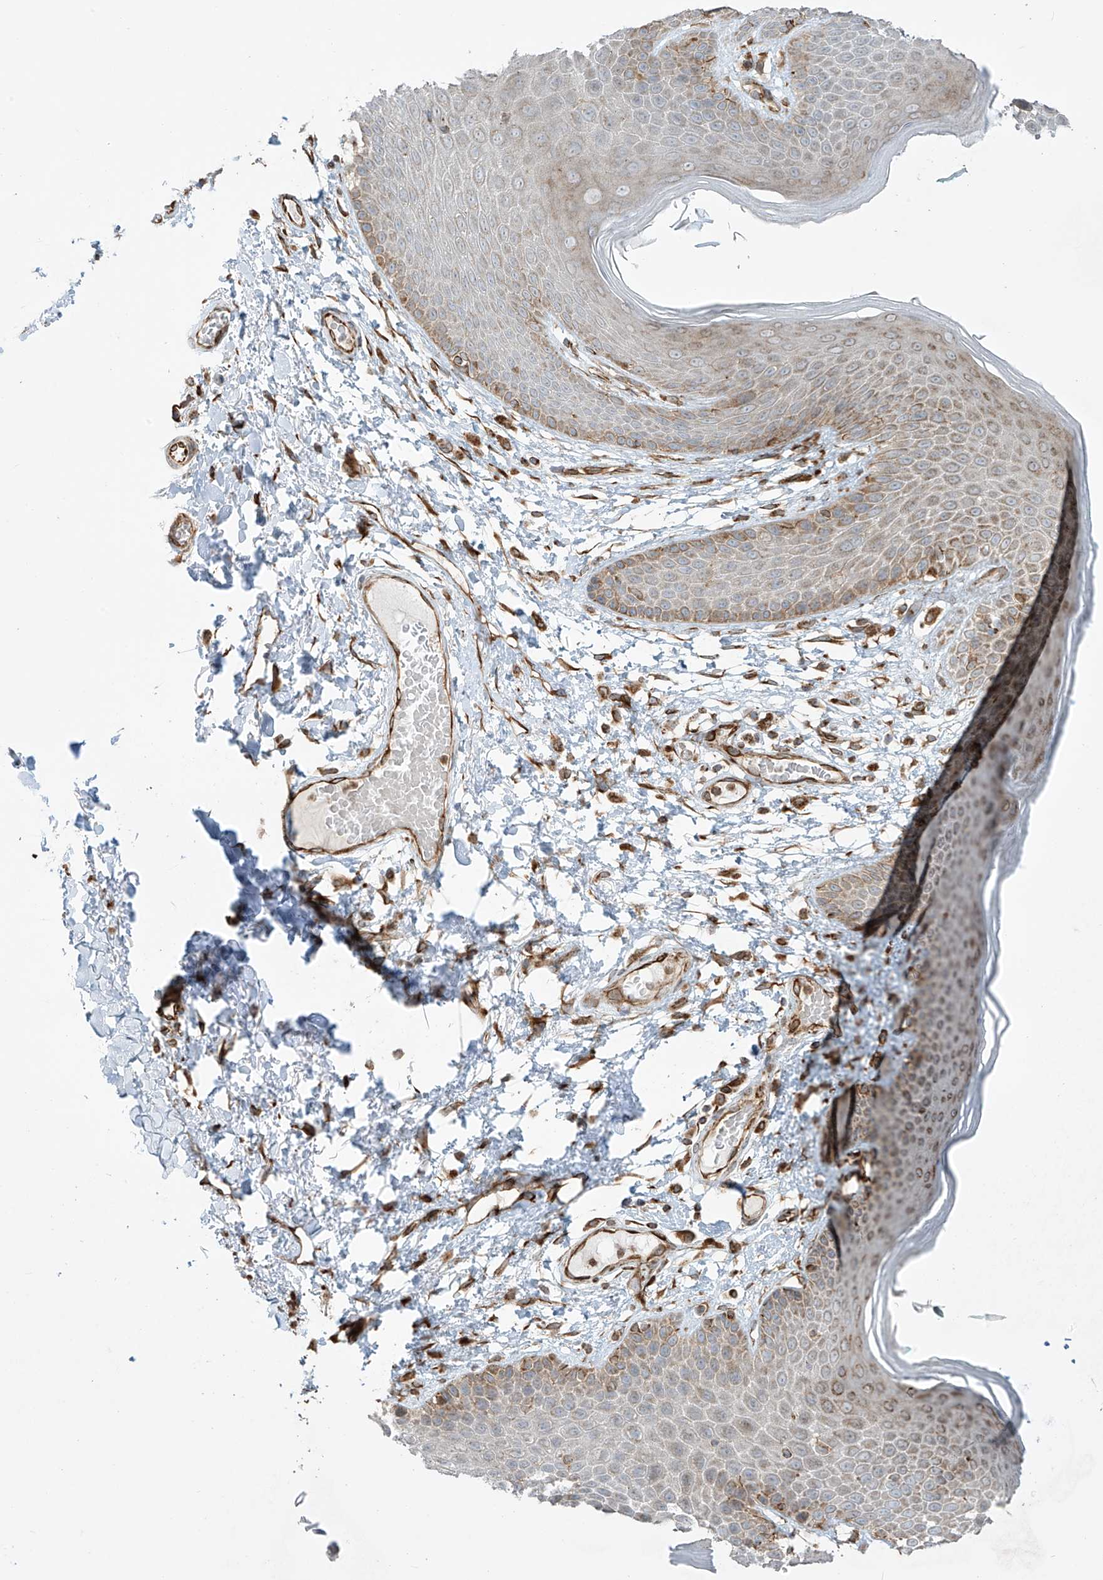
{"staining": {"intensity": "moderate", "quantity": "<25%", "location": "cytoplasmic/membranous"}, "tissue": "skin", "cell_type": "Epidermal cells", "image_type": "normal", "snomed": [{"axis": "morphology", "description": "Normal tissue, NOS"}, {"axis": "topography", "description": "Anal"}], "caption": "High-power microscopy captured an immunohistochemistry (IHC) image of benign skin, revealing moderate cytoplasmic/membranous staining in approximately <25% of epidermal cells.", "gene": "EIF5B", "patient": {"sex": "male", "age": 74}}